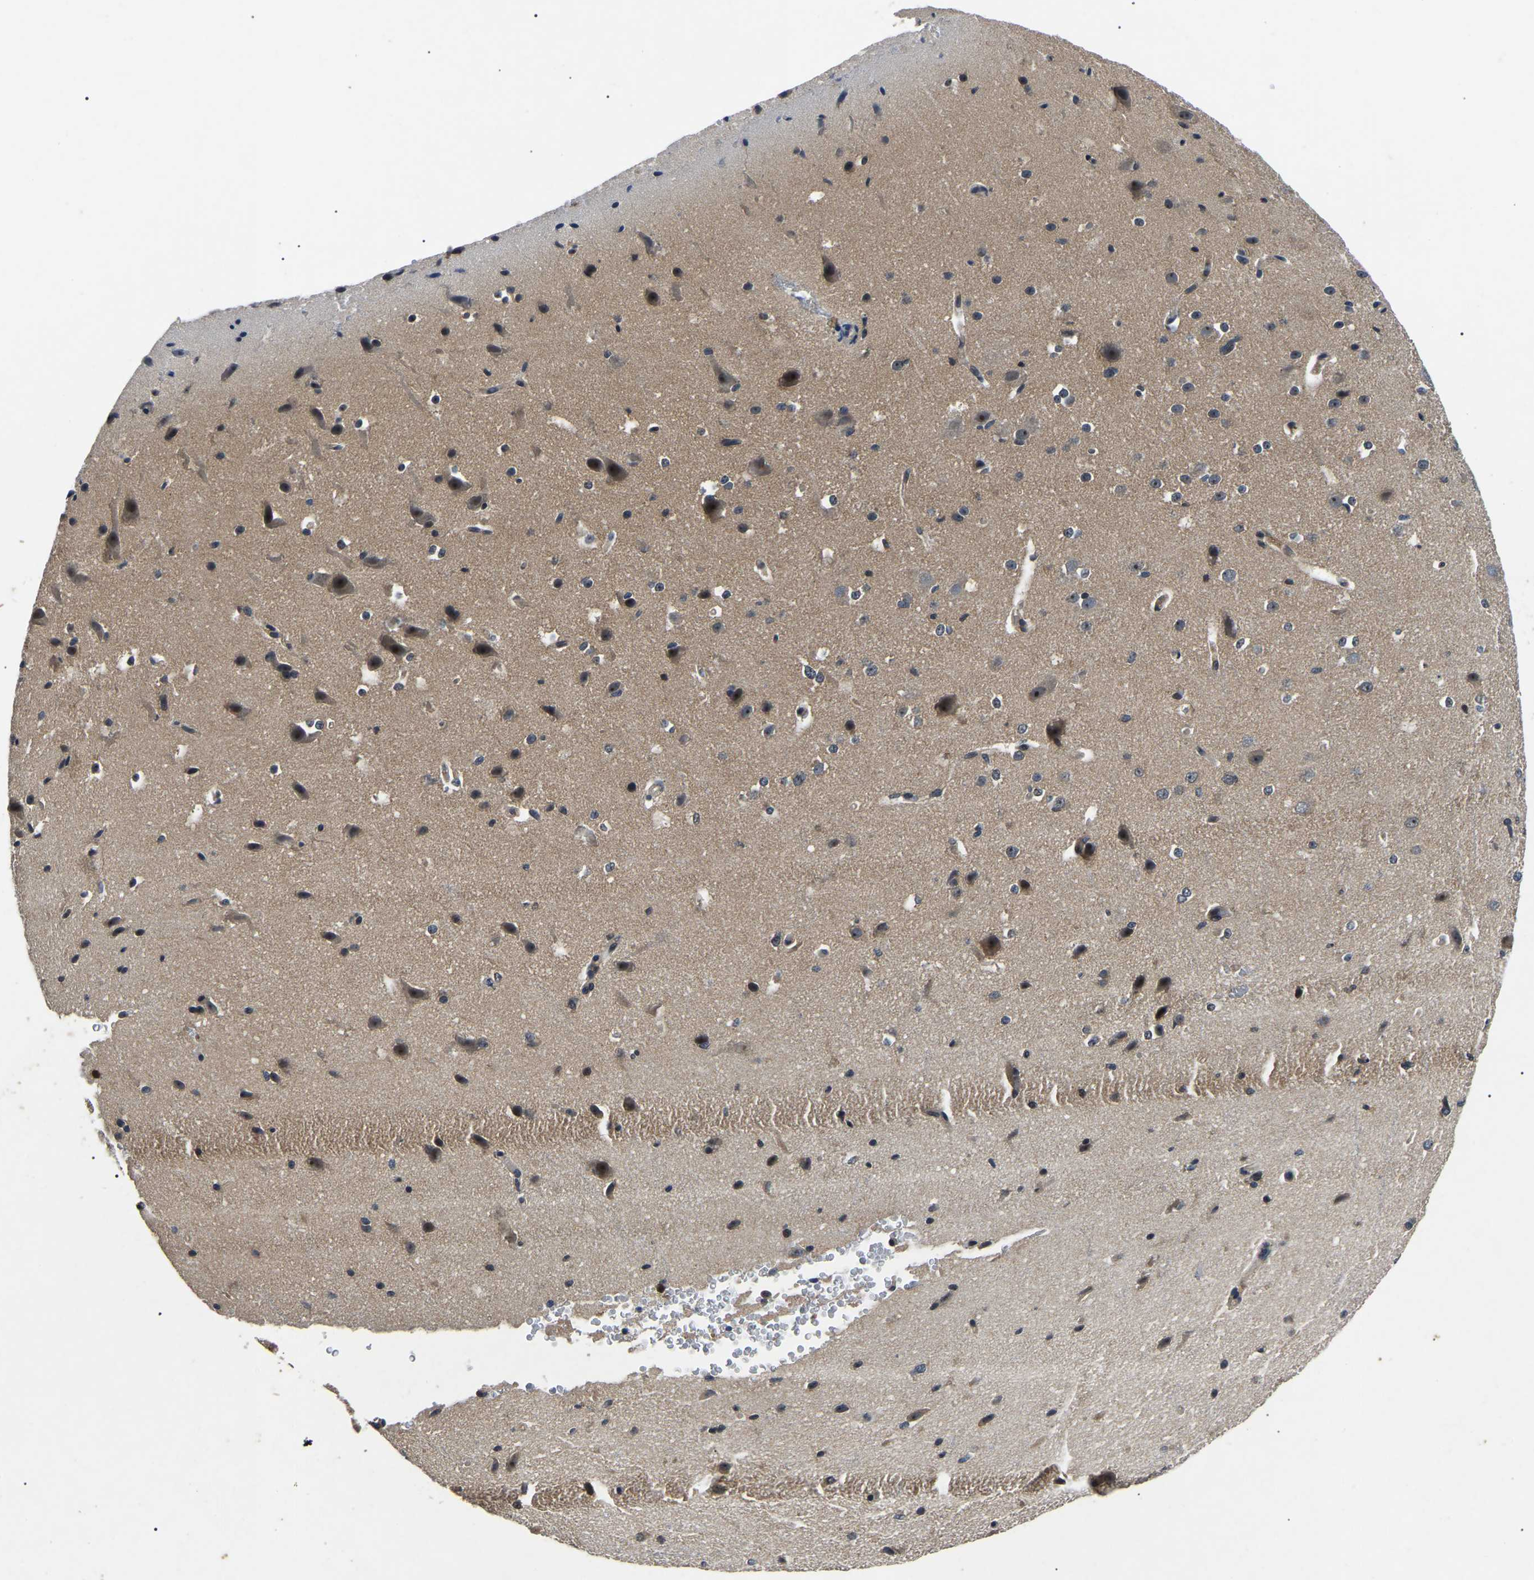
{"staining": {"intensity": "weak", "quantity": "25%-75%", "location": "nuclear"}, "tissue": "cerebral cortex", "cell_type": "Endothelial cells", "image_type": "normal", "snomed": [{"axis": "morphology", "description": "Normal tissue, NOS"}, {"axis": "morphology", "description": "Developmental malformation"}, {"axis": "topography", "description": "Cerebral cortex"}], "caption": "Protein expression analysis of benign human cerebral cortex reveals weak nuclear staining in about 25%-75% of endothelial cells.", "gene": "RBM28", "patient": {"sex": "female", "age": 30}}